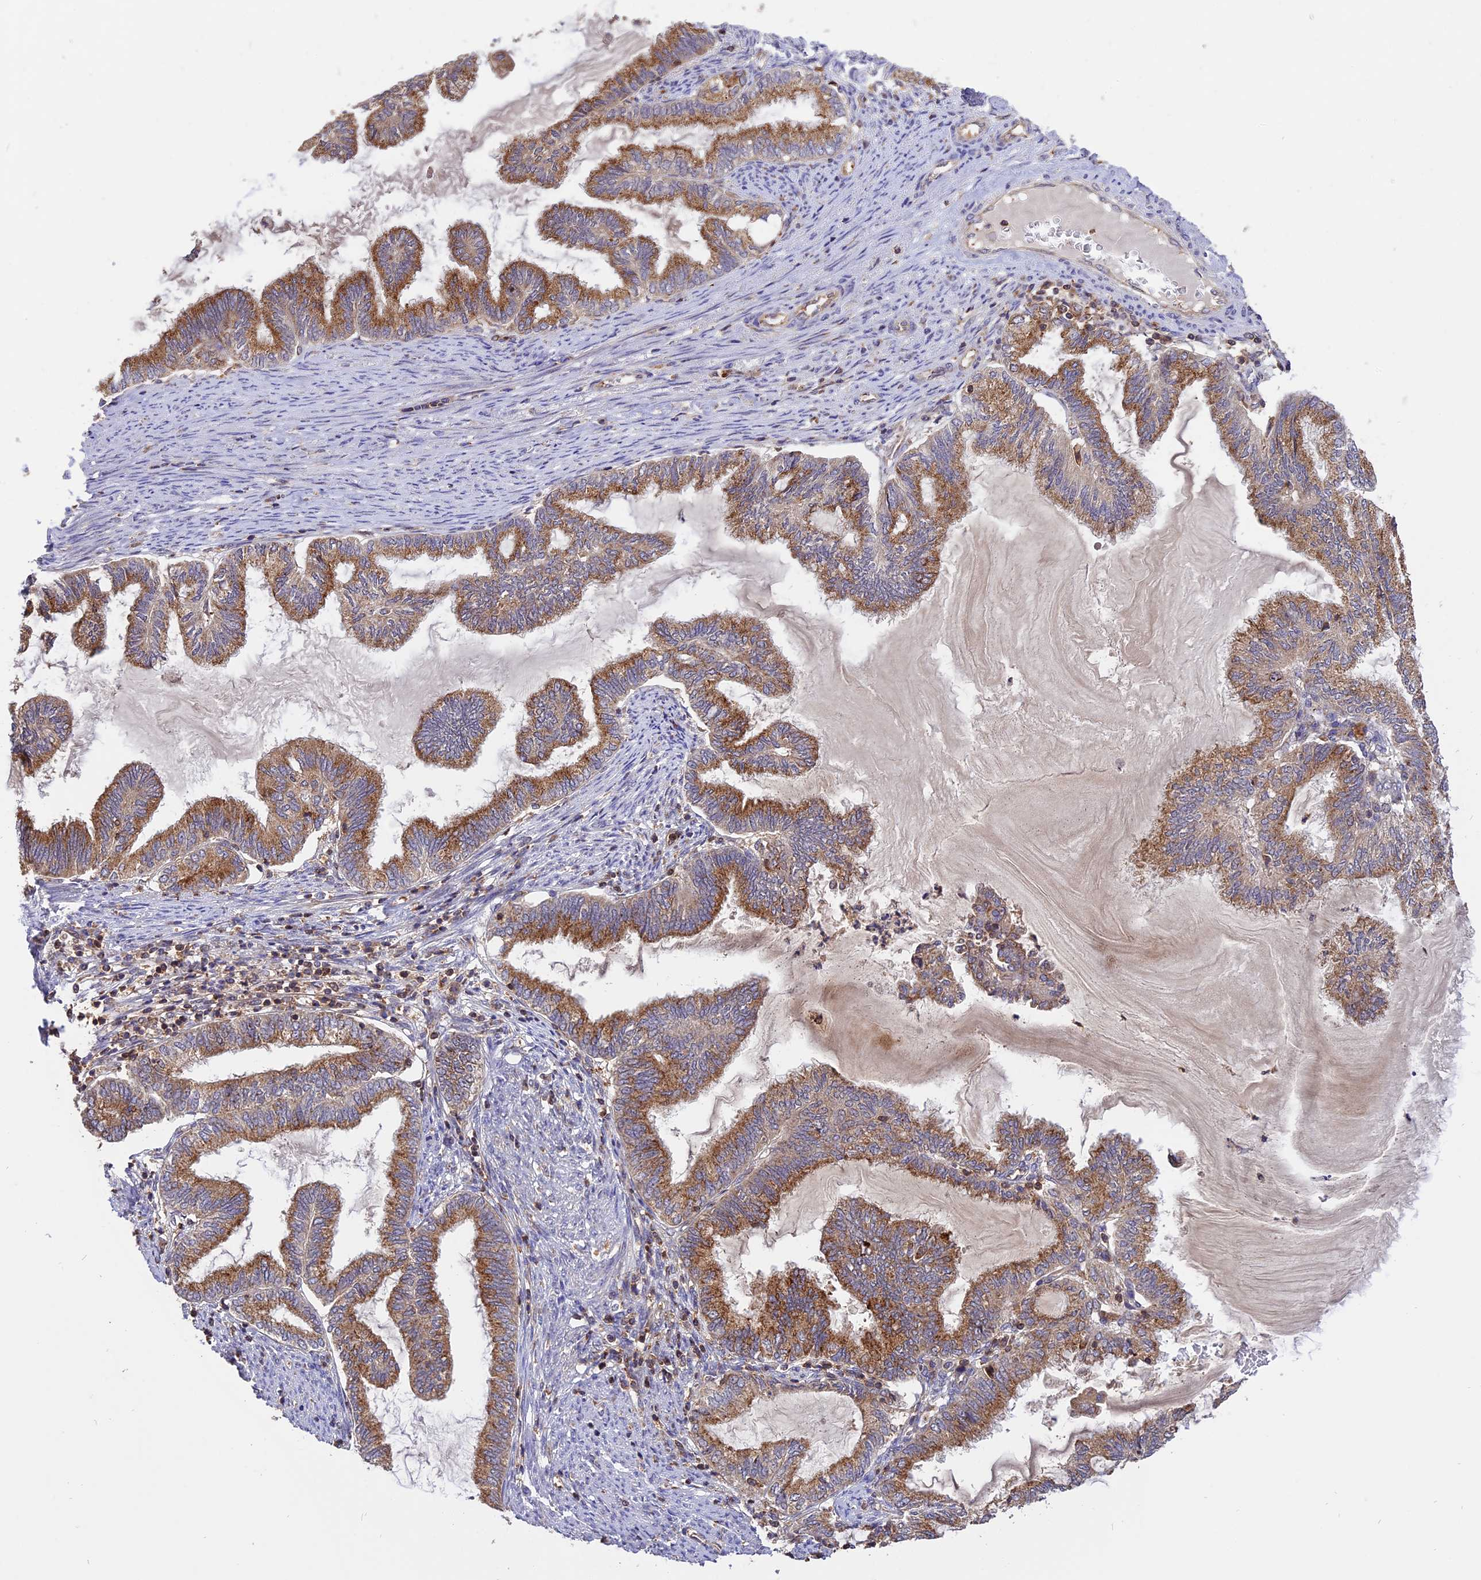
{"staining": {"intensity": "moderate", "quantity": ">75%", "location": "cytoplasmic/membranous"}, "tissue": "endometrial cancer", "cell_type": "Tumor cells", "image_type": "cancer", "snomed": [{"axis": "morphology", "description": "Adenocarcinoma, NOS"}, {"axis": "topography", "description": "Endometrium"}], "caption": "DAB immunohistochemical staining of human adenocarcinoma (endometrial) shows moderate cytoplasmic/membranous protein positivity in about >75% of tumor cells.", "gene": "PEX3", "patient": {"sex": "female", "age": 86}}